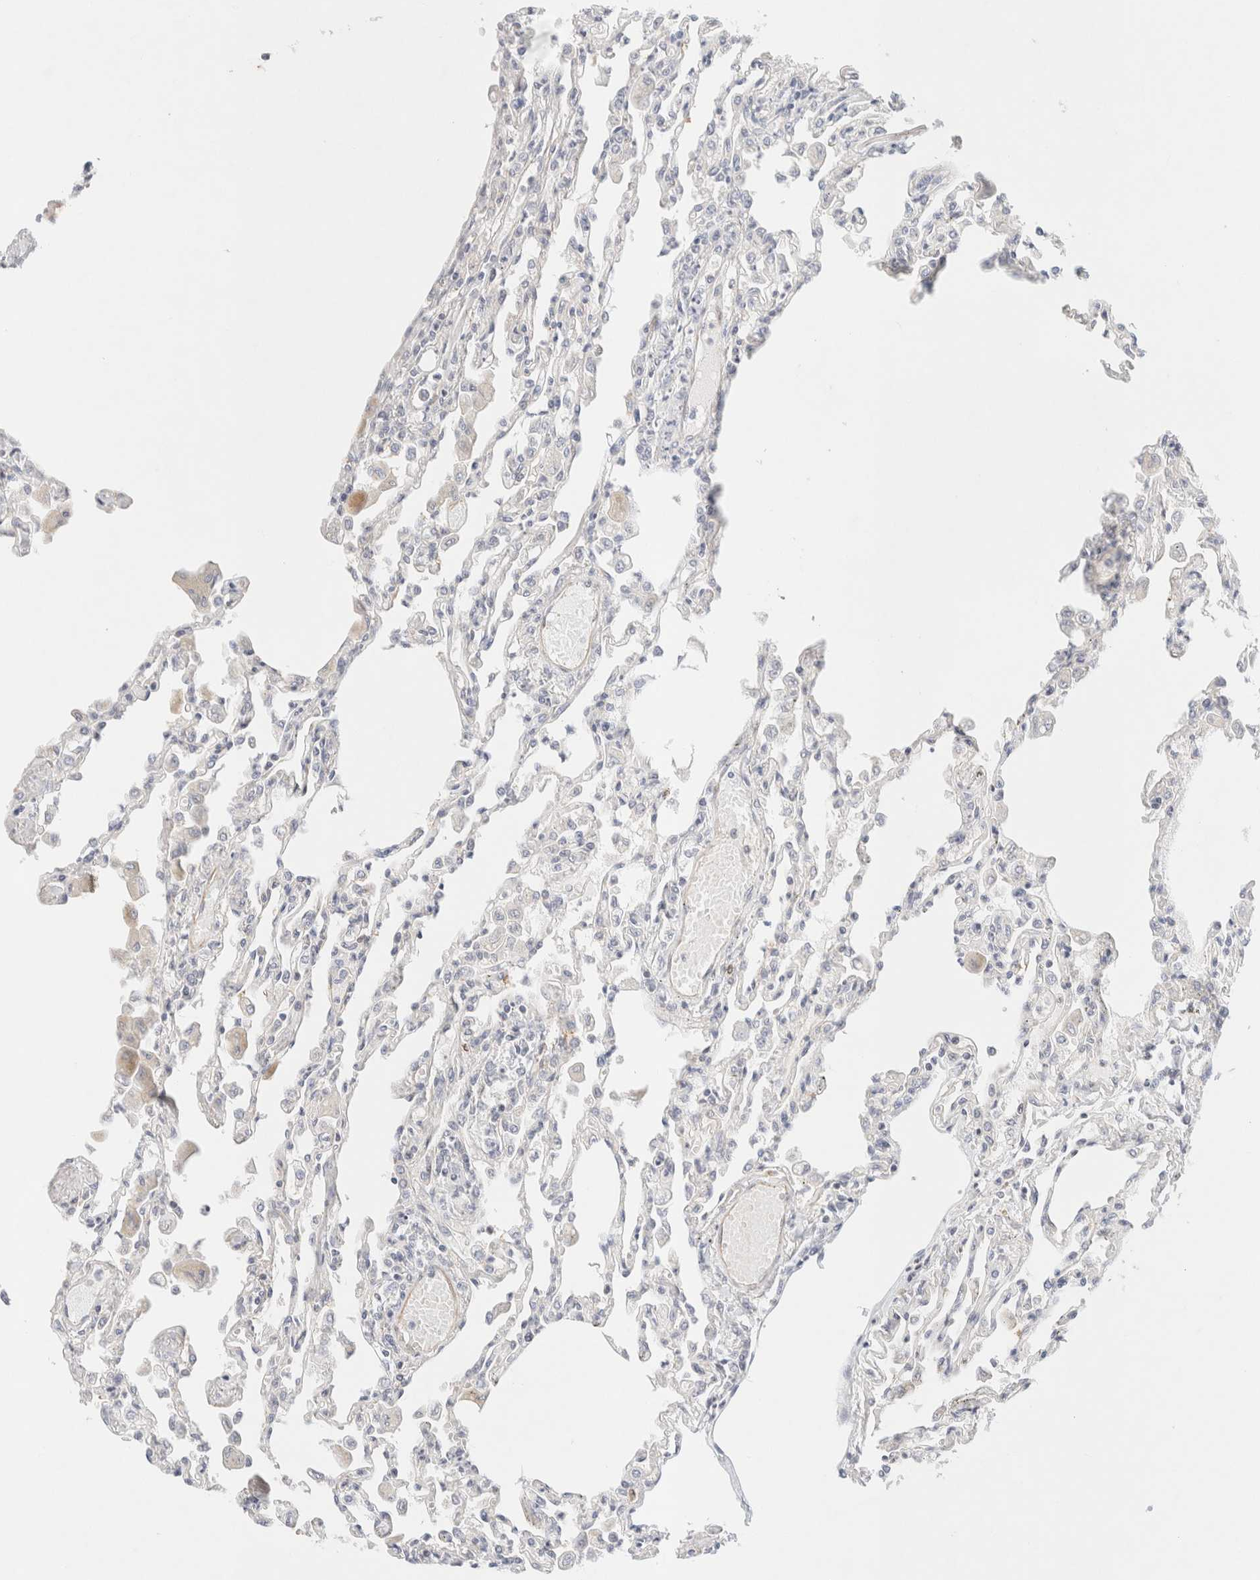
{"staining": {"intensity": "negative", "quantity": "none", "location": "none"}, "tissue": "lung", "cell_type": "Alveolar cells", "image_type": "normal", "snomed": [{"axis": "morphology", "description": "Normal tissue, NOS"}, {"axis": "topography", "description": "Bronchus"}, {"axis": "topography", "description": "Lung"}], "caption": "An image of lung stained for a protein shows no brown staining in alveolar cells. (Immunohistochemistry (ihc), brightfield microscopy, high magnification).", "gene": "SLC25A48", "patient": {"sex": "female", "age": 49}}